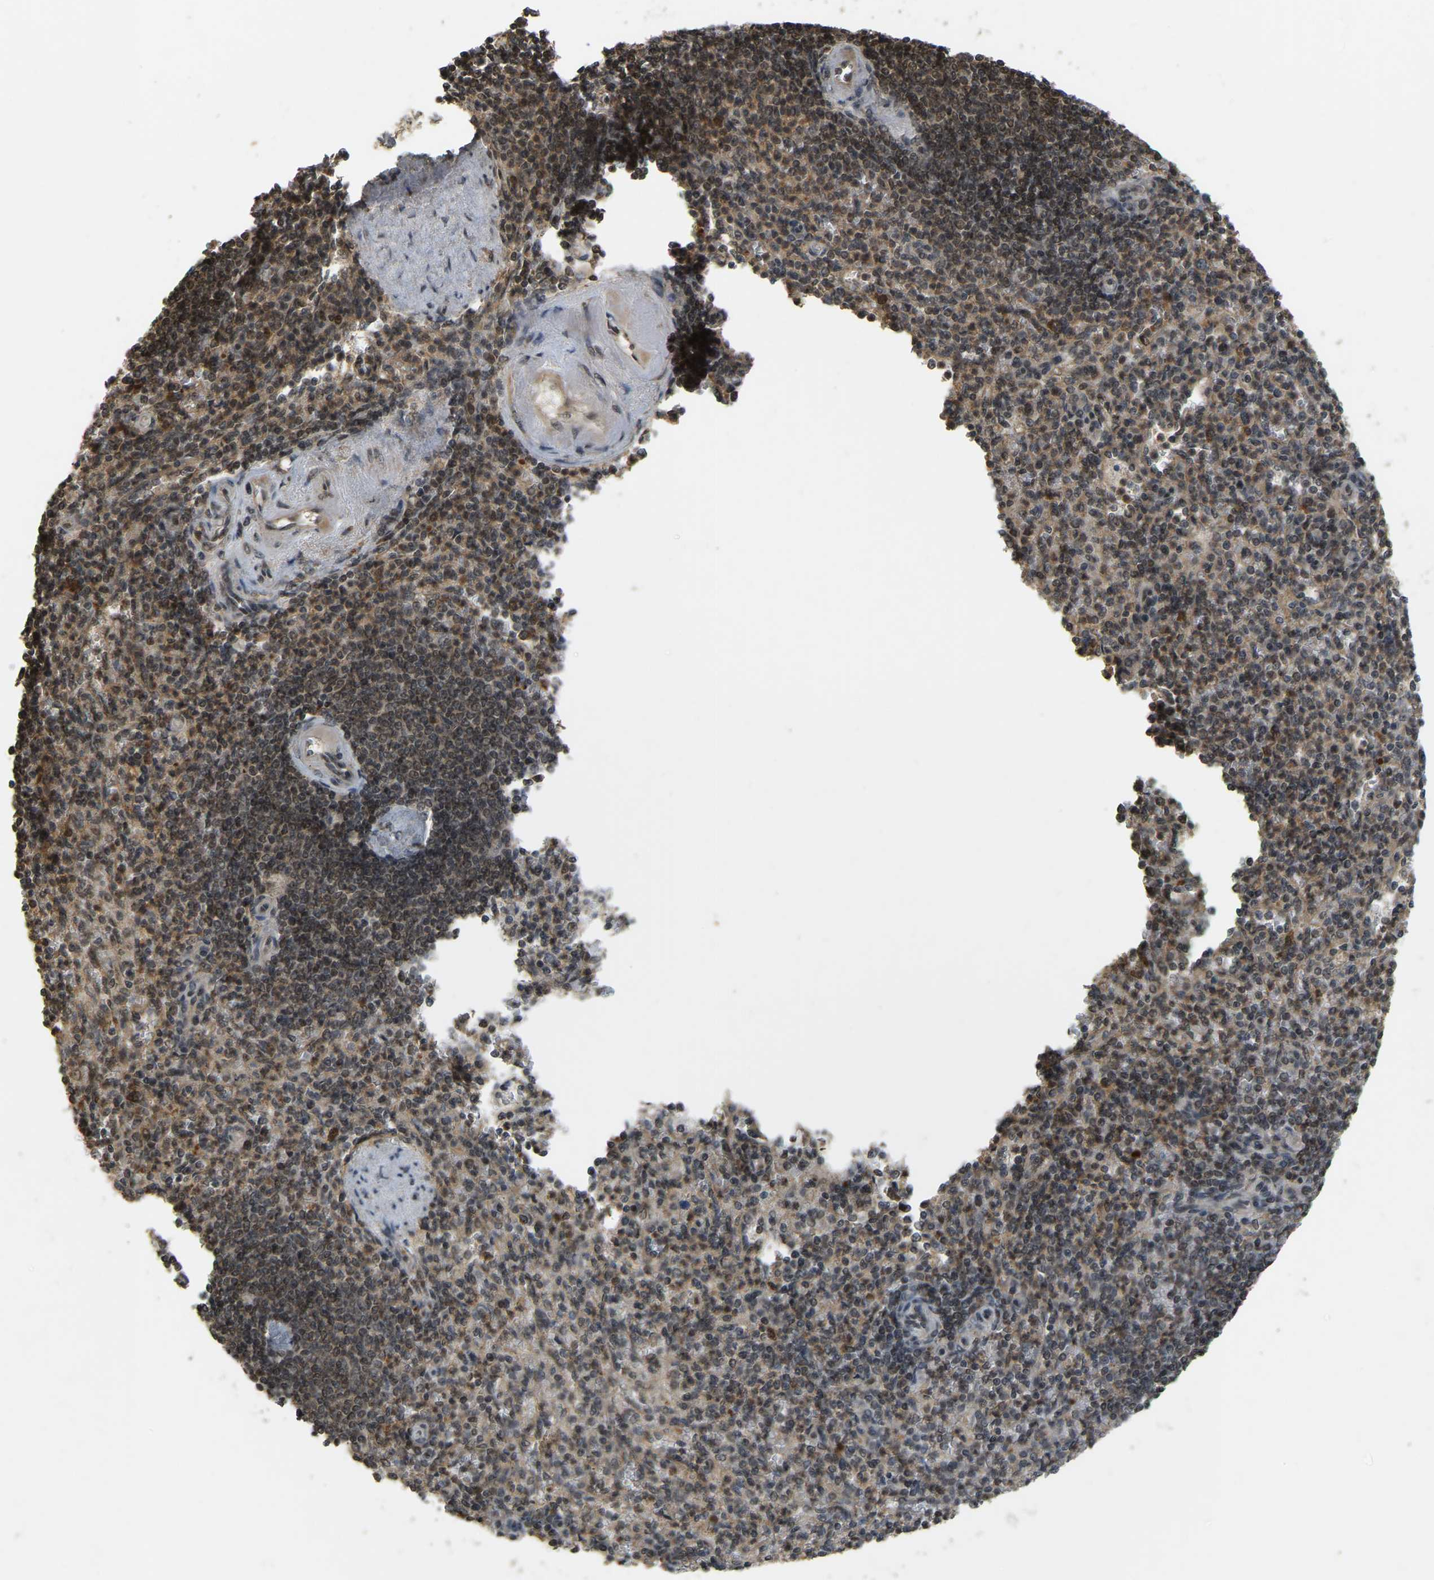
{"staining": {"intensity": "moderate", "quantity": ">75%", "location": "nuclear"}, "tissue": "spleen", "cell_type": "Cells in red pulp", "image_type": "normal", "snomed": [{"axis": "morphology", "description": "Normal tissue, NOS"}, {"axis": "topography", "description": "Spleen"}], "caption": "About >75% of cells in red pulp in benign spleen show moderate nuclear protein positivity as visualized by brown immunohistochemical staining.", "gene": "BRF2", "patient": {"sex": "female", "age": 74}}